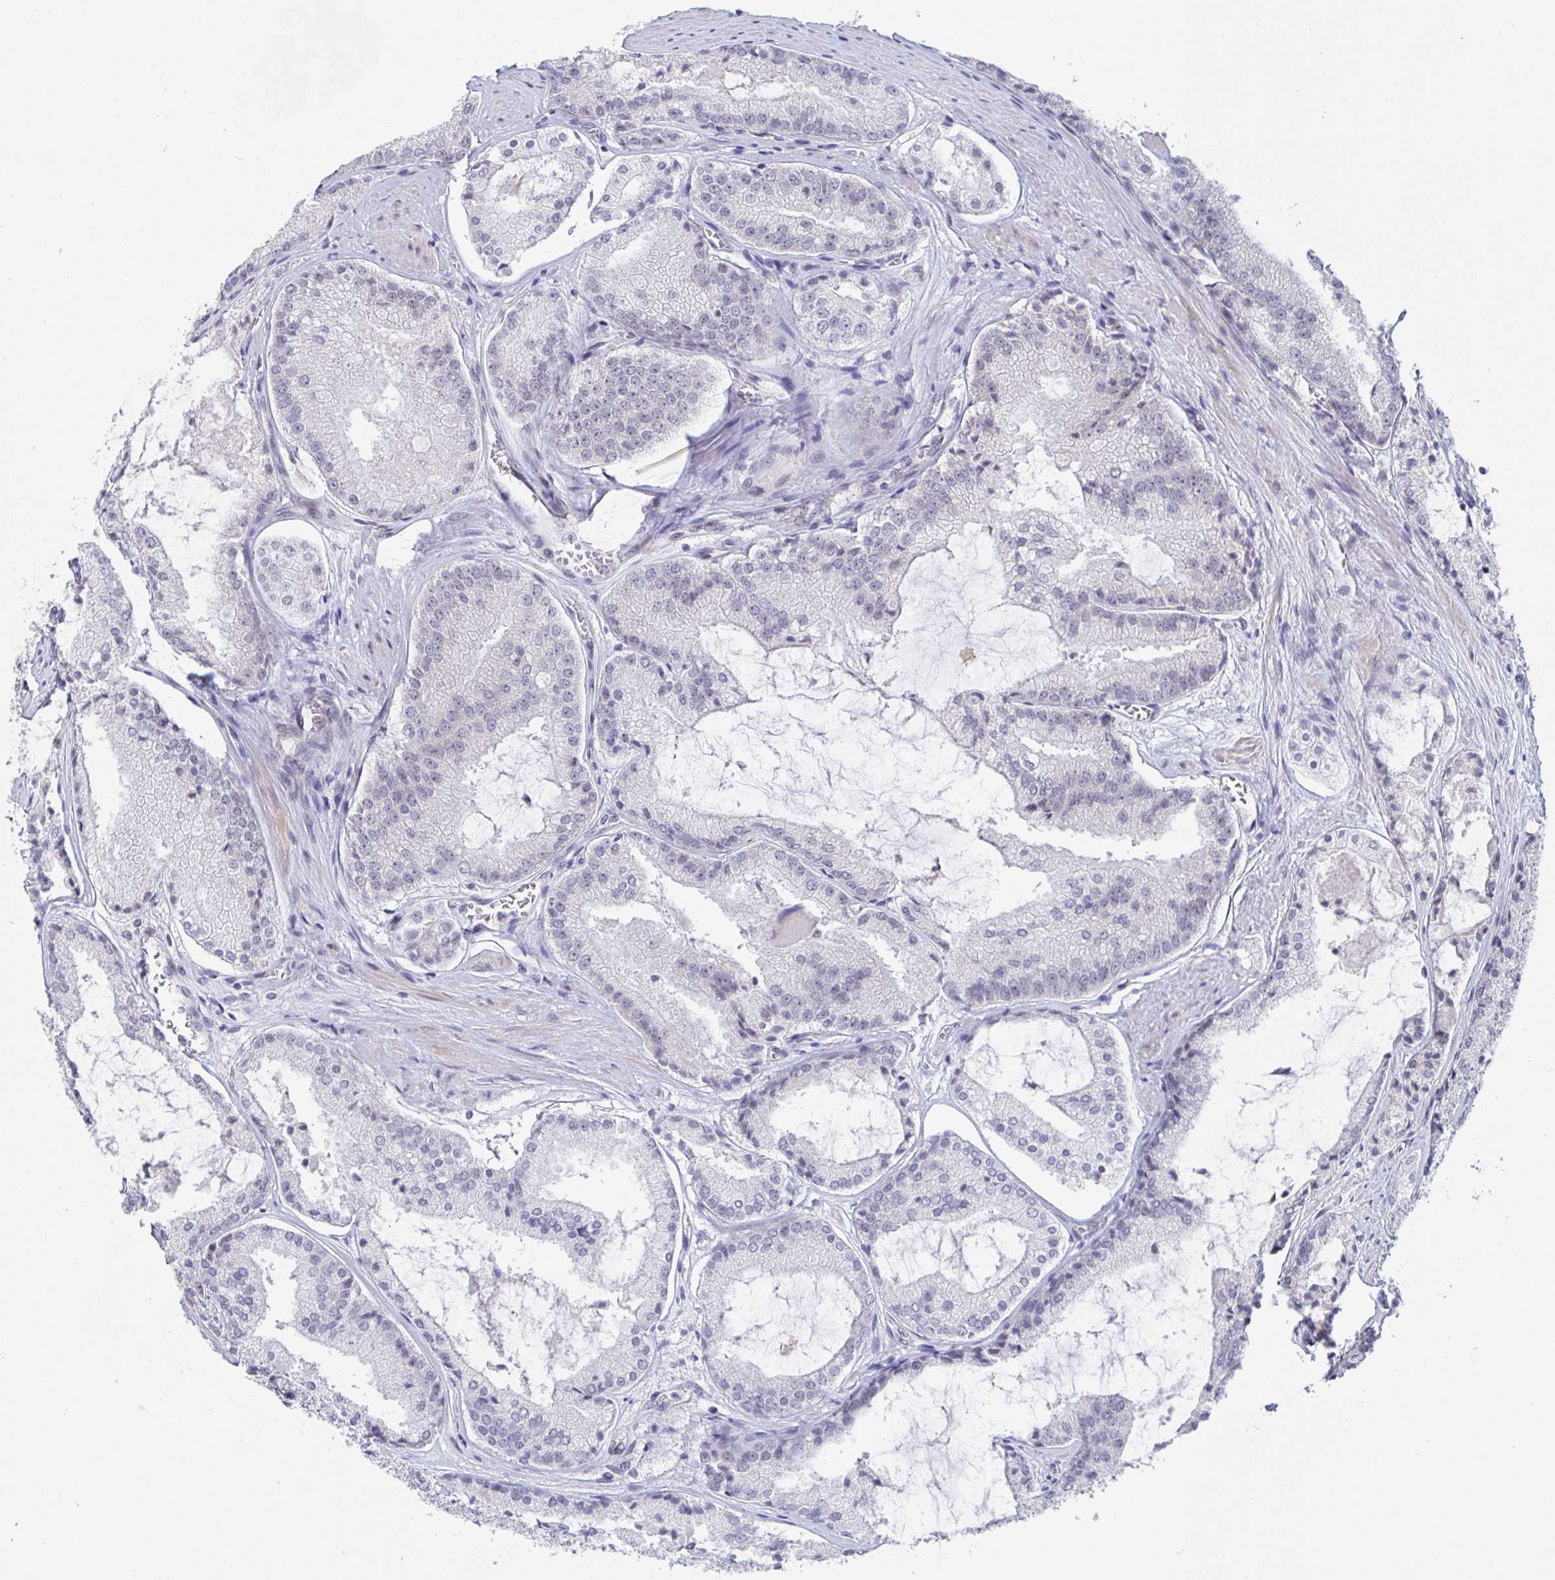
{"staining": {"intensity": "negative", "quantity": "none", "location": "none"}, "tissue": "prostate cancer", "cell_type": "Tumor cells", "image_type": "cancer", "snomed": [{"axis": "morphology", "description": "Adenocarcinoma, High grade"}, {"axis": "topography", "description": "Prostate"}], "caption": "Prostate cancer was stained to show a protein in brown. There is no significant expression in tumor cells.", "gene": "FAM156B", "patient": {"sex": "male", "age": 73}}